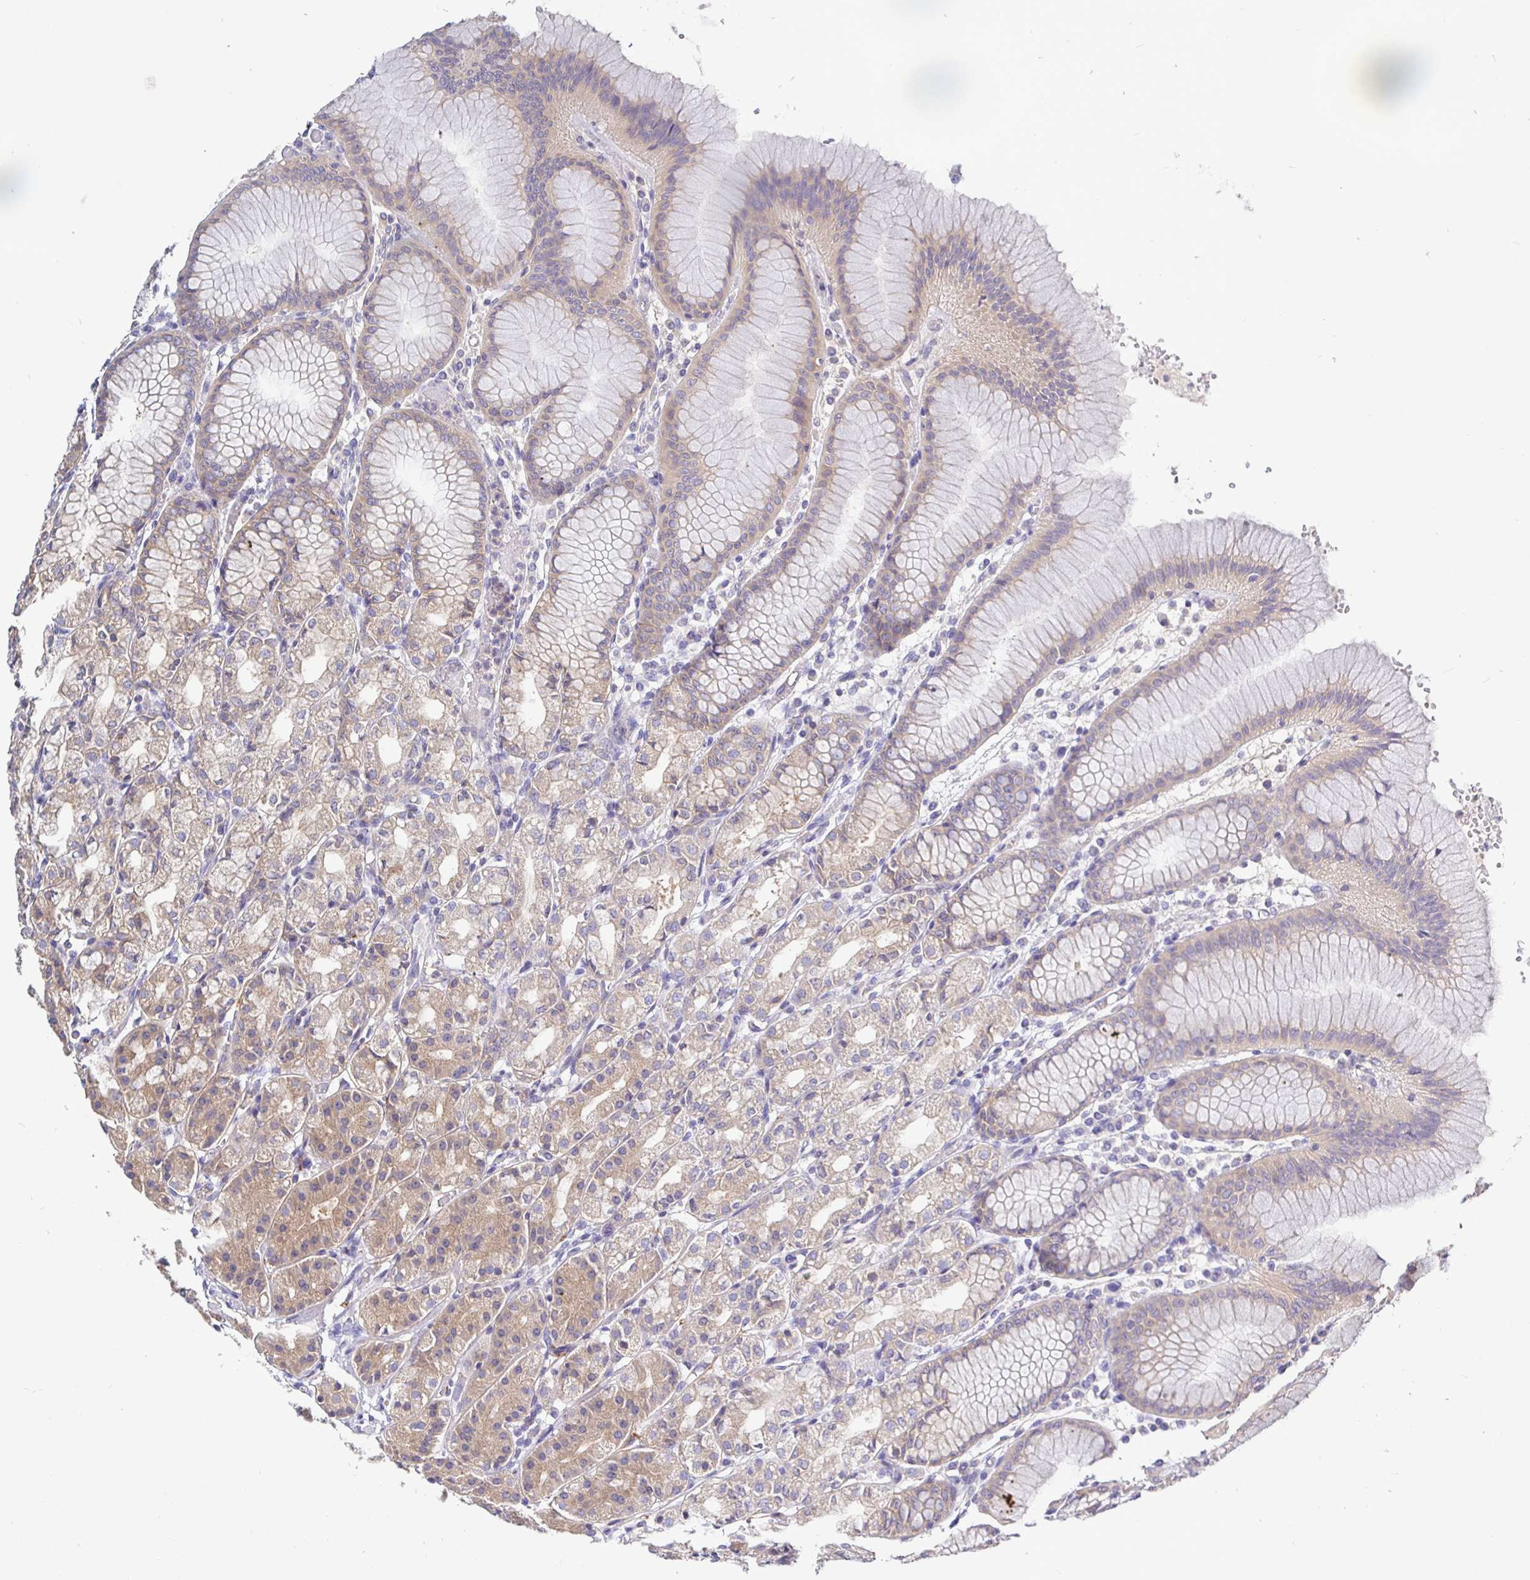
{"staining": {"intensity": "weak", "quantity": ">75%", "location": "cytoplasmic/membranous"}, "tissue": "stomach", "cell_type": "Glandular cells", "image_type": "normal", "snomed": [{"axis": "morphology", "description": "Normal tissue, NOS"}, {"axis": "topography", "description": "Stomach"}], "caption": "Protein expression analysis of unremarkable human stomach reveals weak cytoplasmic/membranous expression in about >75% of glandular cells.", "gene": "KIF21A", "patient": {"sex": "female", "age": 57}}